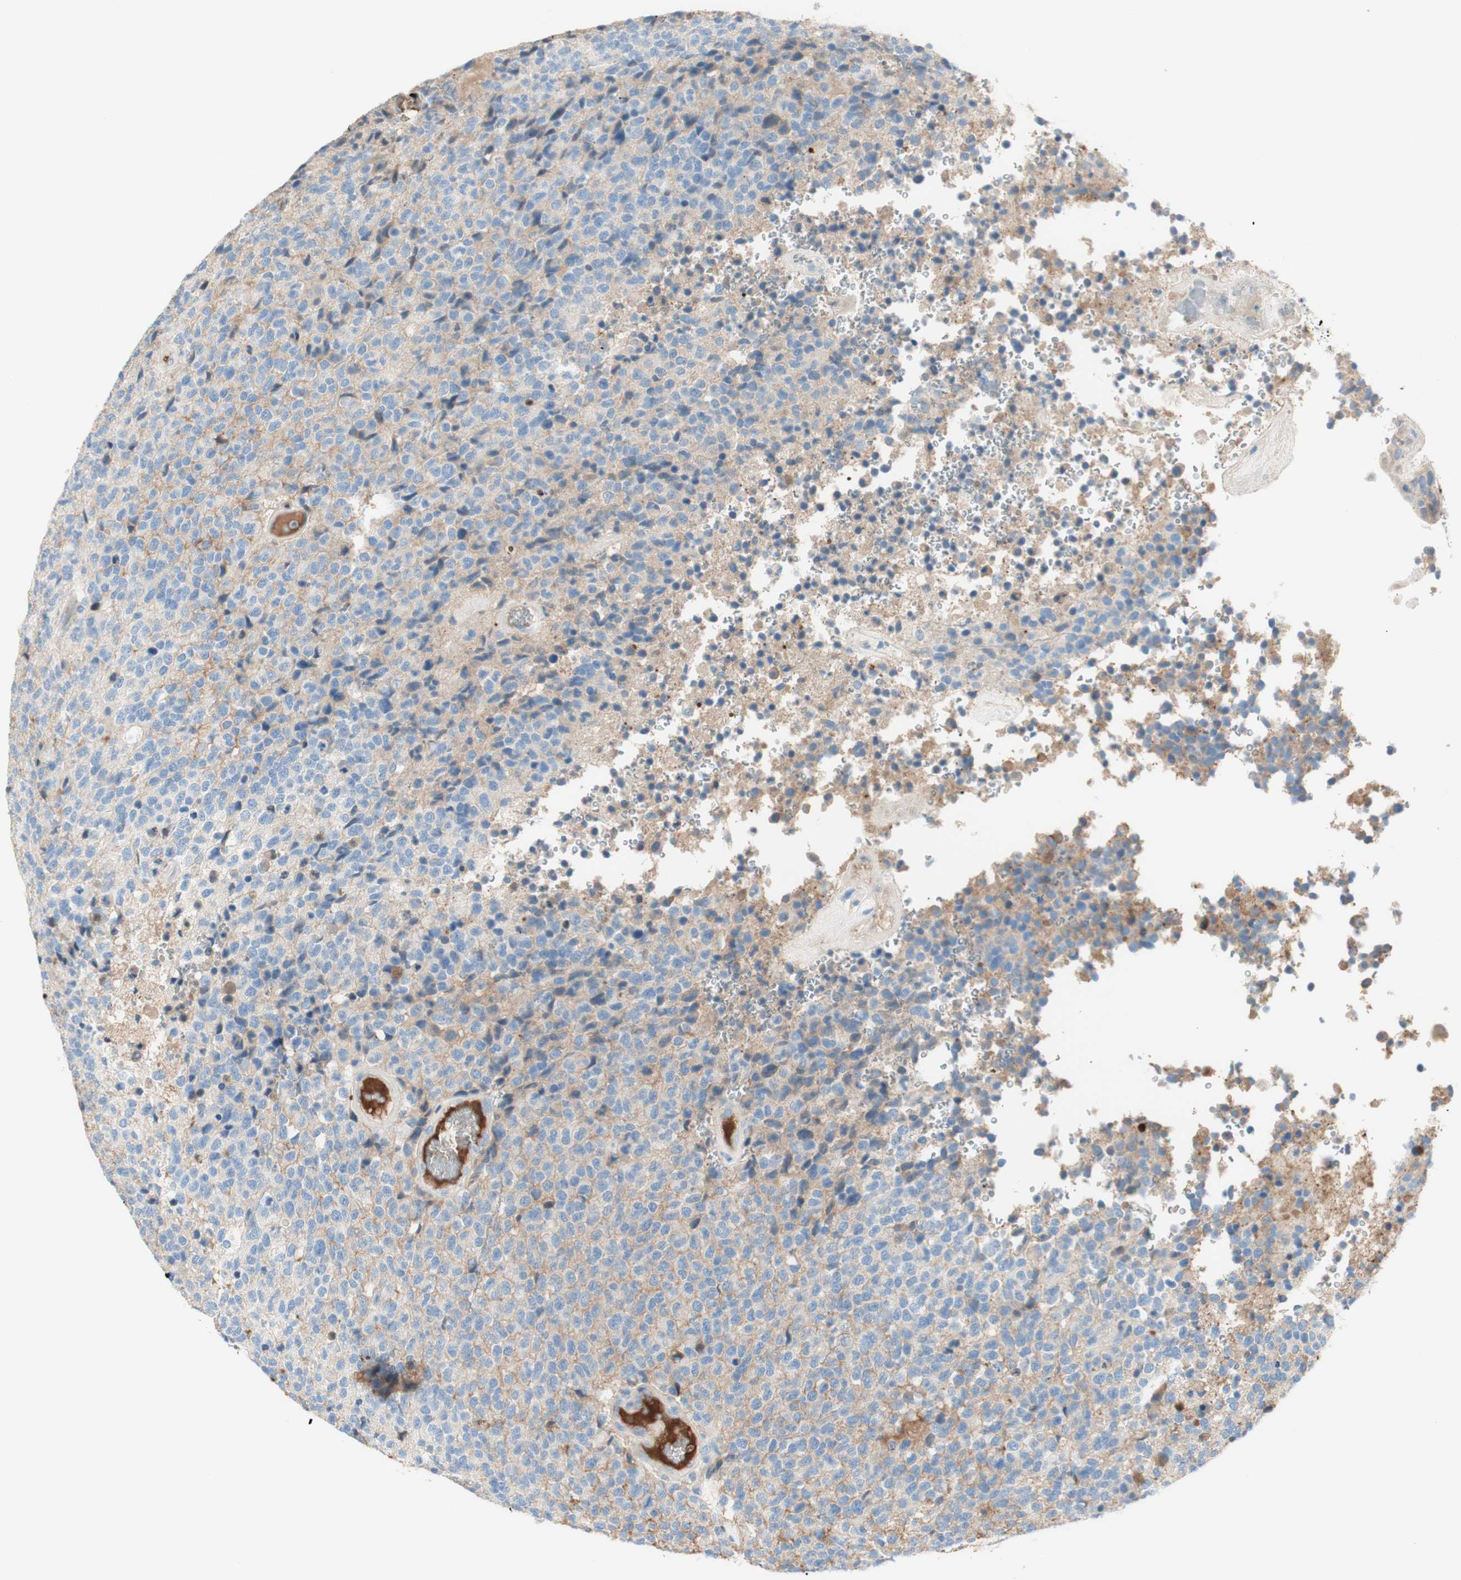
{"staining": {"intensity": "weak", "quantity": ">75%", "location": "cytoplasmic/membranous"}, "tissue": "glioma", "cell_type": "Tumor cells", "image_type": "cancer", "snomed": [{"axis": "morphology", "description": "Glioma, malignant, High grade"}, {"axis": "topography", "description": "pancreas cauda"}], "caption": "Immunohistochemical staining of glioma demonstrates weak cytoplasmic/membranous protein positivity in approximately >75% of tumor cells.", "gene": "KNG1", "patient": {"sex": "male", "age": 60}}